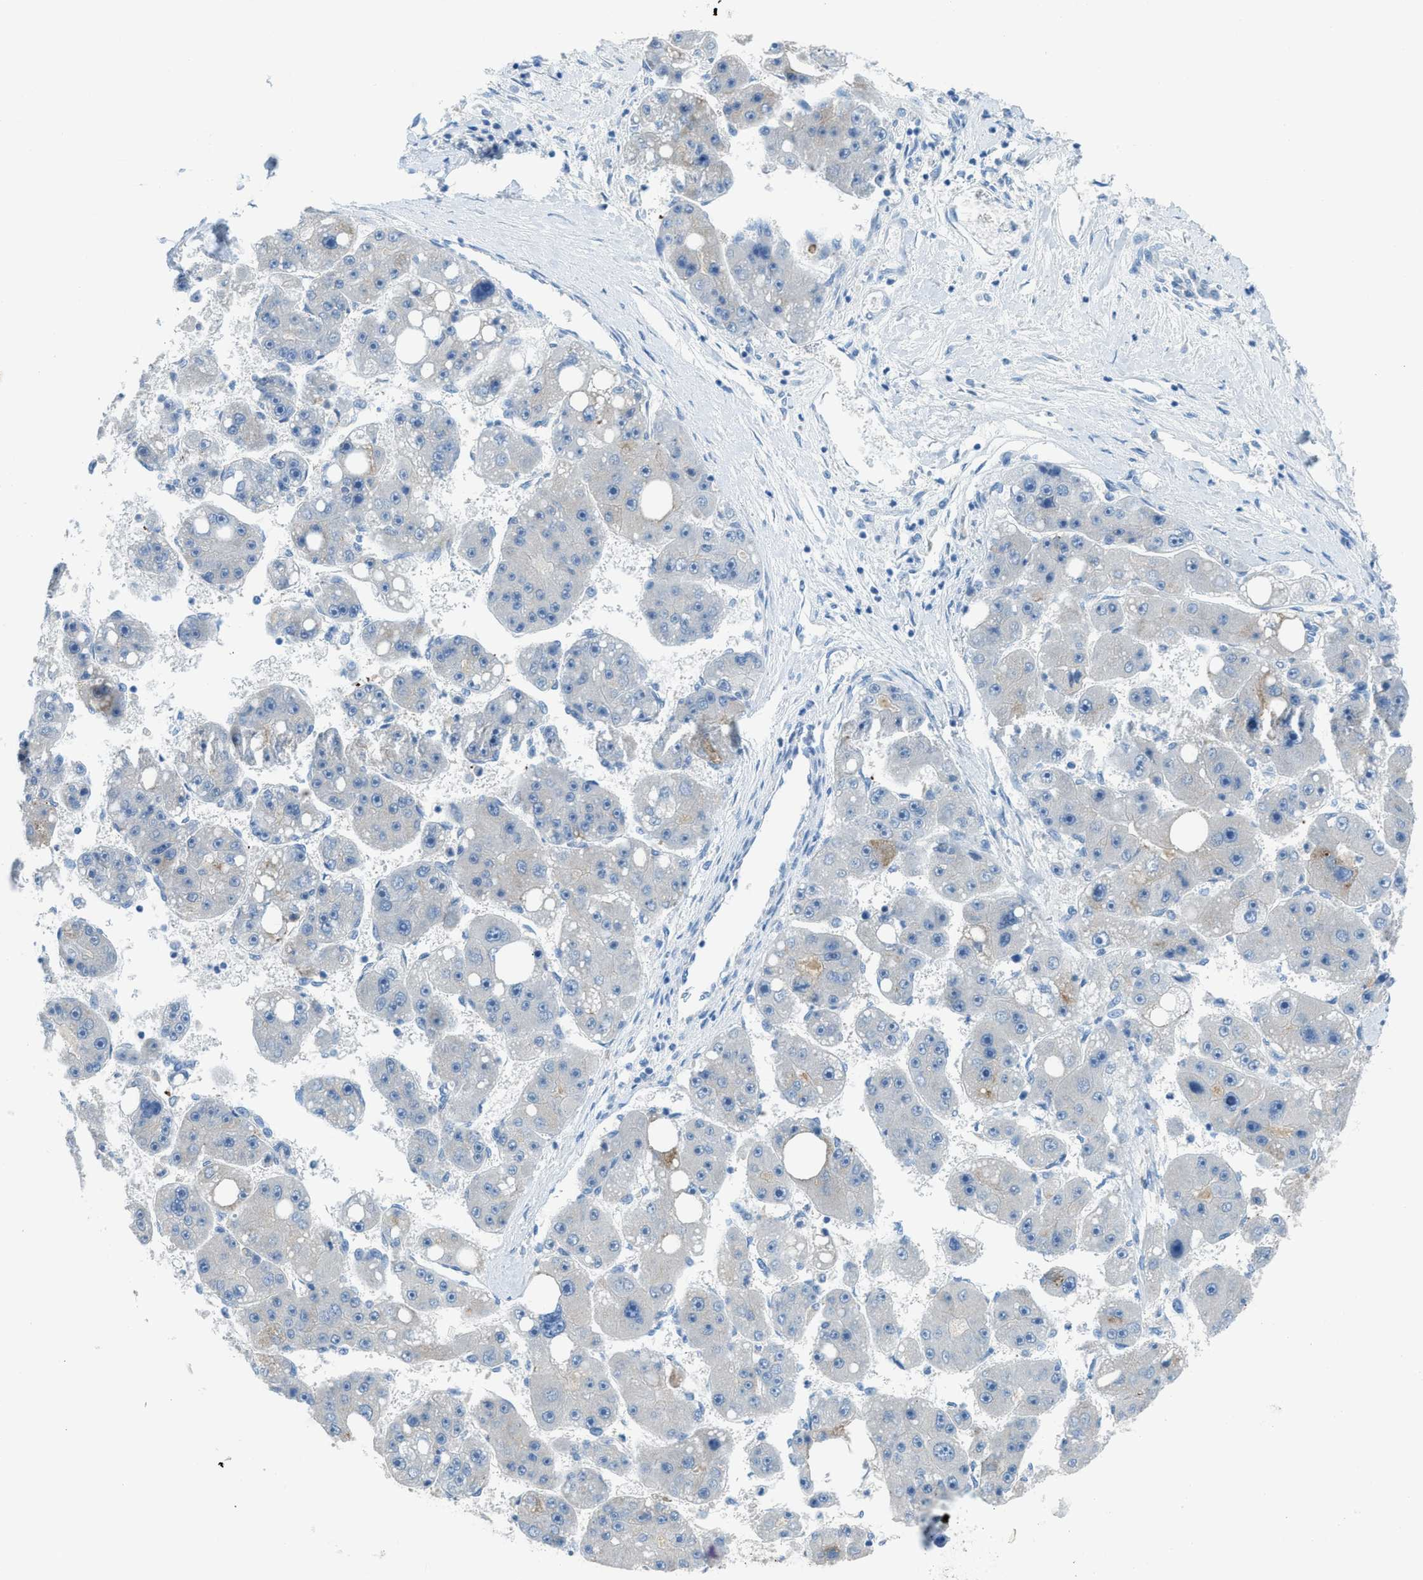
{"staining": {"intensity": "weak", "quantity": "<25%", "location": "cytoplasmic/membranous"}, "tissue": "liver cancer", "cell_type": "Tumor cells", "image_type": "cancer", "snomed": [{"axis": "morphology", "description": "Carcinoma, Hepatocellular, NOS"}, {"axis": "topography", "description": "Liver"}], "caption": "Immunohistochemical staining of human liver cancer (hepatocellular carcinoma) demonstrates no significant positivity in tumor cells.", "gene": "ACAN", "patient": {"sex": "female", "age": 61}}